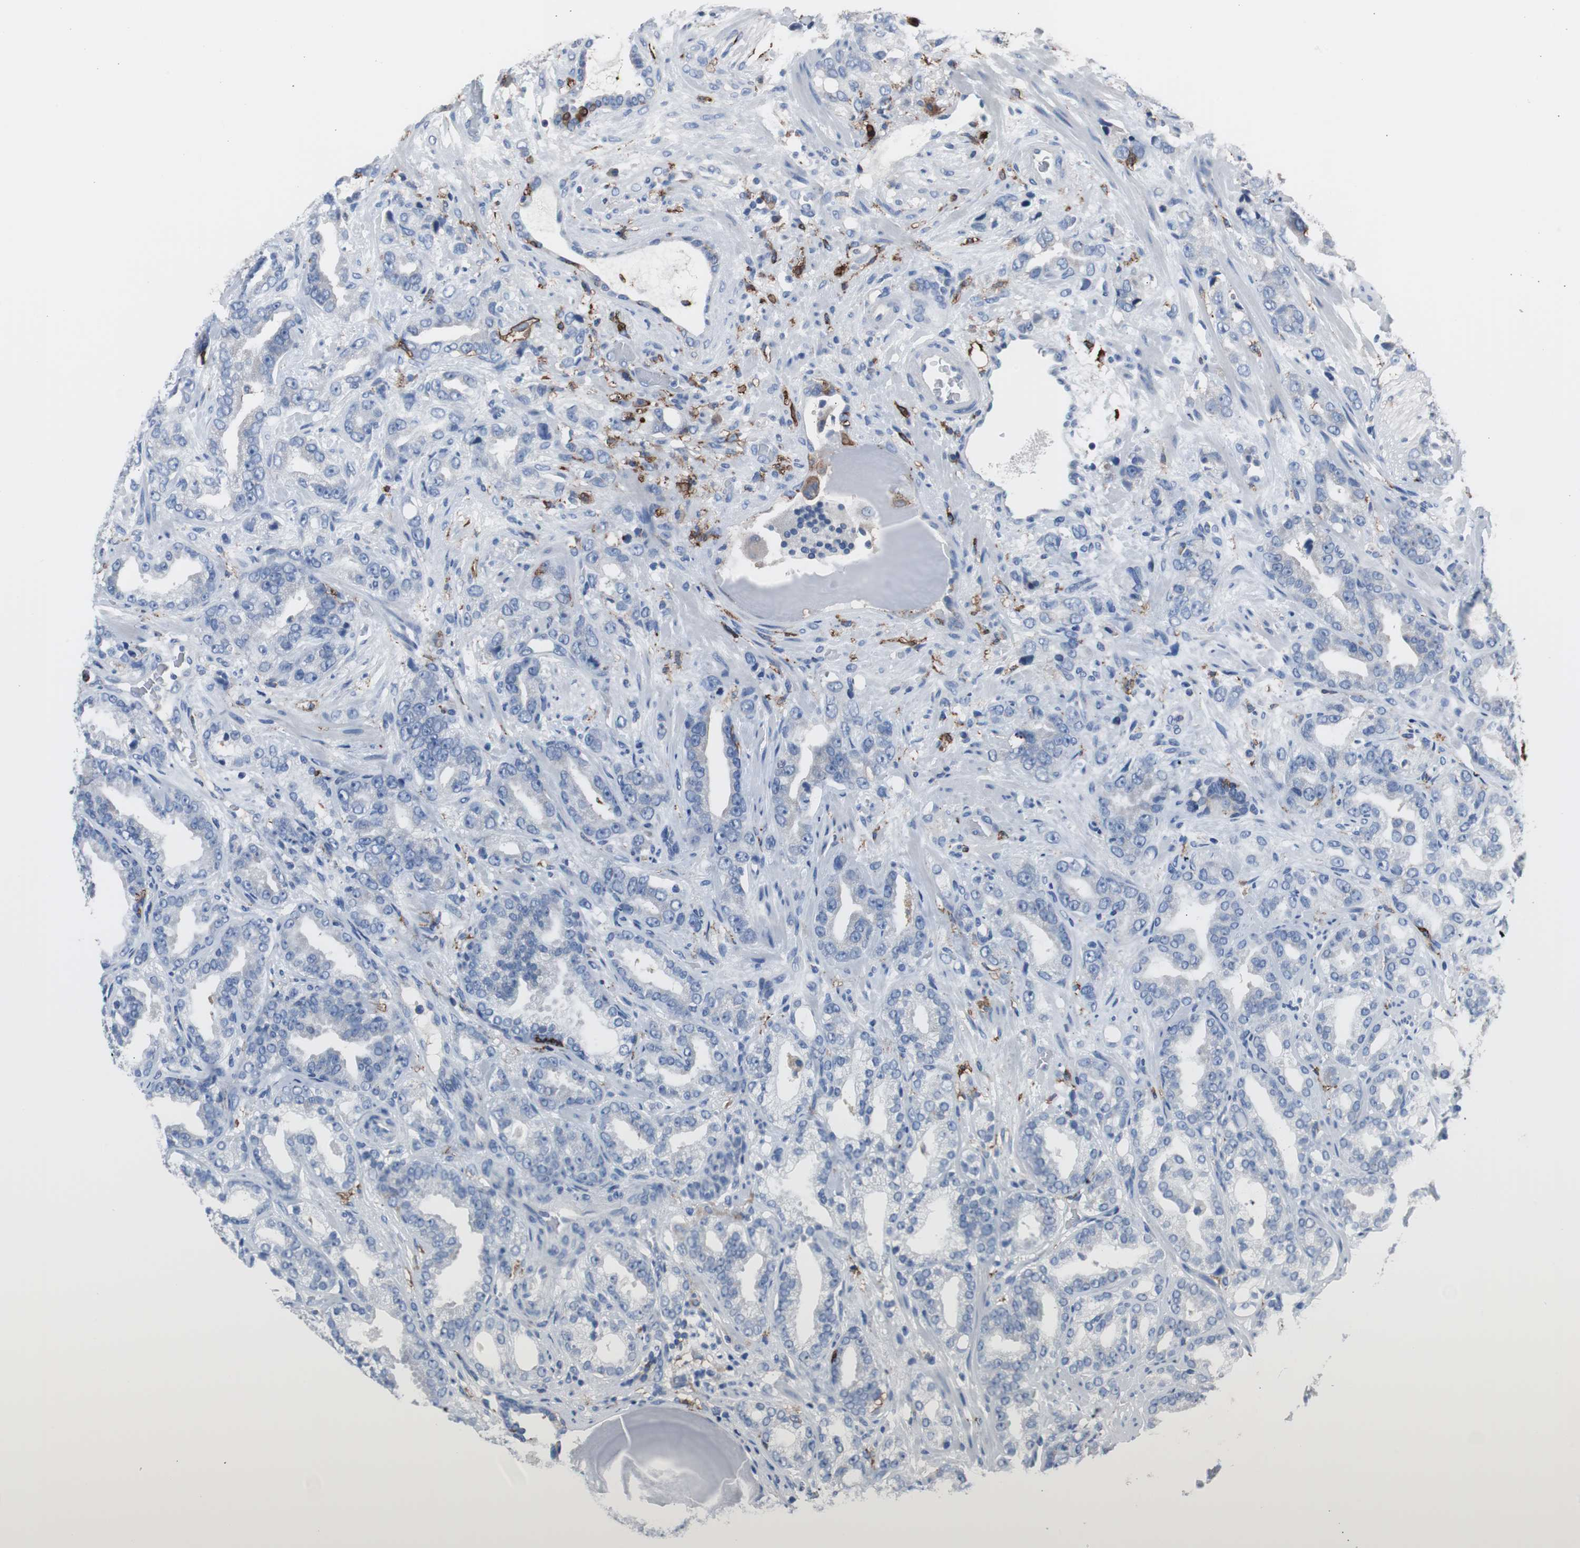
{"staining": {"intensity": "negative", "quantity": "none", "location": "none"}, "tissue": "prostate cancer", "cell_type": "Tumor cells", "image_type": "cancer", "snomed": [{"axis": "morphology", "description": "Adenocarcinoma, Low grade"}, {"axis": "topography", "description": "Prostate"}], "caption": "Immunohistochemistry (IHC) of adenocarcinoma (low-grade) (prostate) shows no expression in tumor cells. The staining was performed using DAB to visualize the protein expression in brown, while the nuclei were stained in blue with hematoxylin (Magnification: 20x).", "gene": "FCGR2B", "patient": {"sex": "male", "age": 63}}